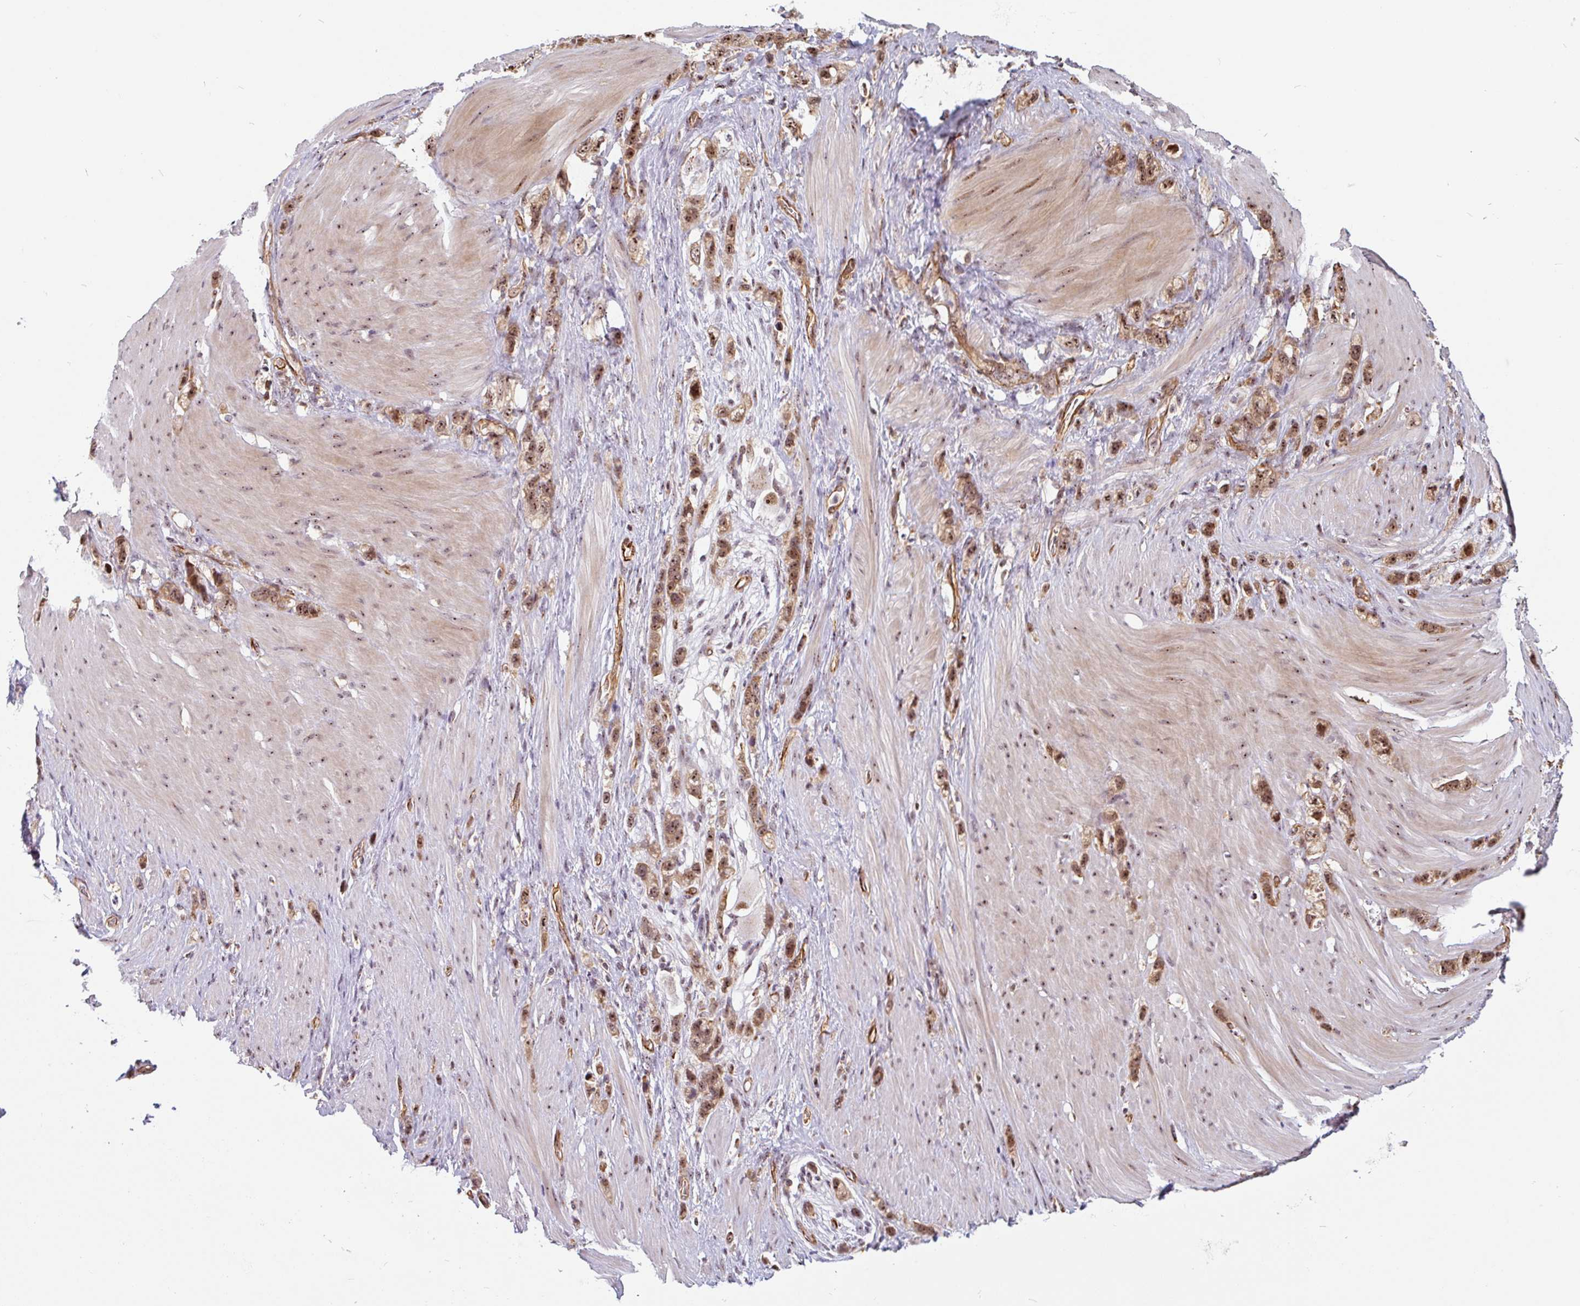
{"staining": {"intensity": "moderate", "quantity": ">75%", "location": "nuclear"}, "tissue": "stomach cancer", "cell_type": "Tumor cells", "image_type": "cancer", "snomed": [{"axis": "morphology", "description": "Adenocarcinoma, NOS"}, {"axis": "topography", "description": "Stomach"}], "caption": "Stomach cancer stained with a brown dye exhibits moderate nuclear positive staining in approximately >75% of tumor cells.", "gene": "ZNF689", "patient": {"sex": "female", "age": 65}}